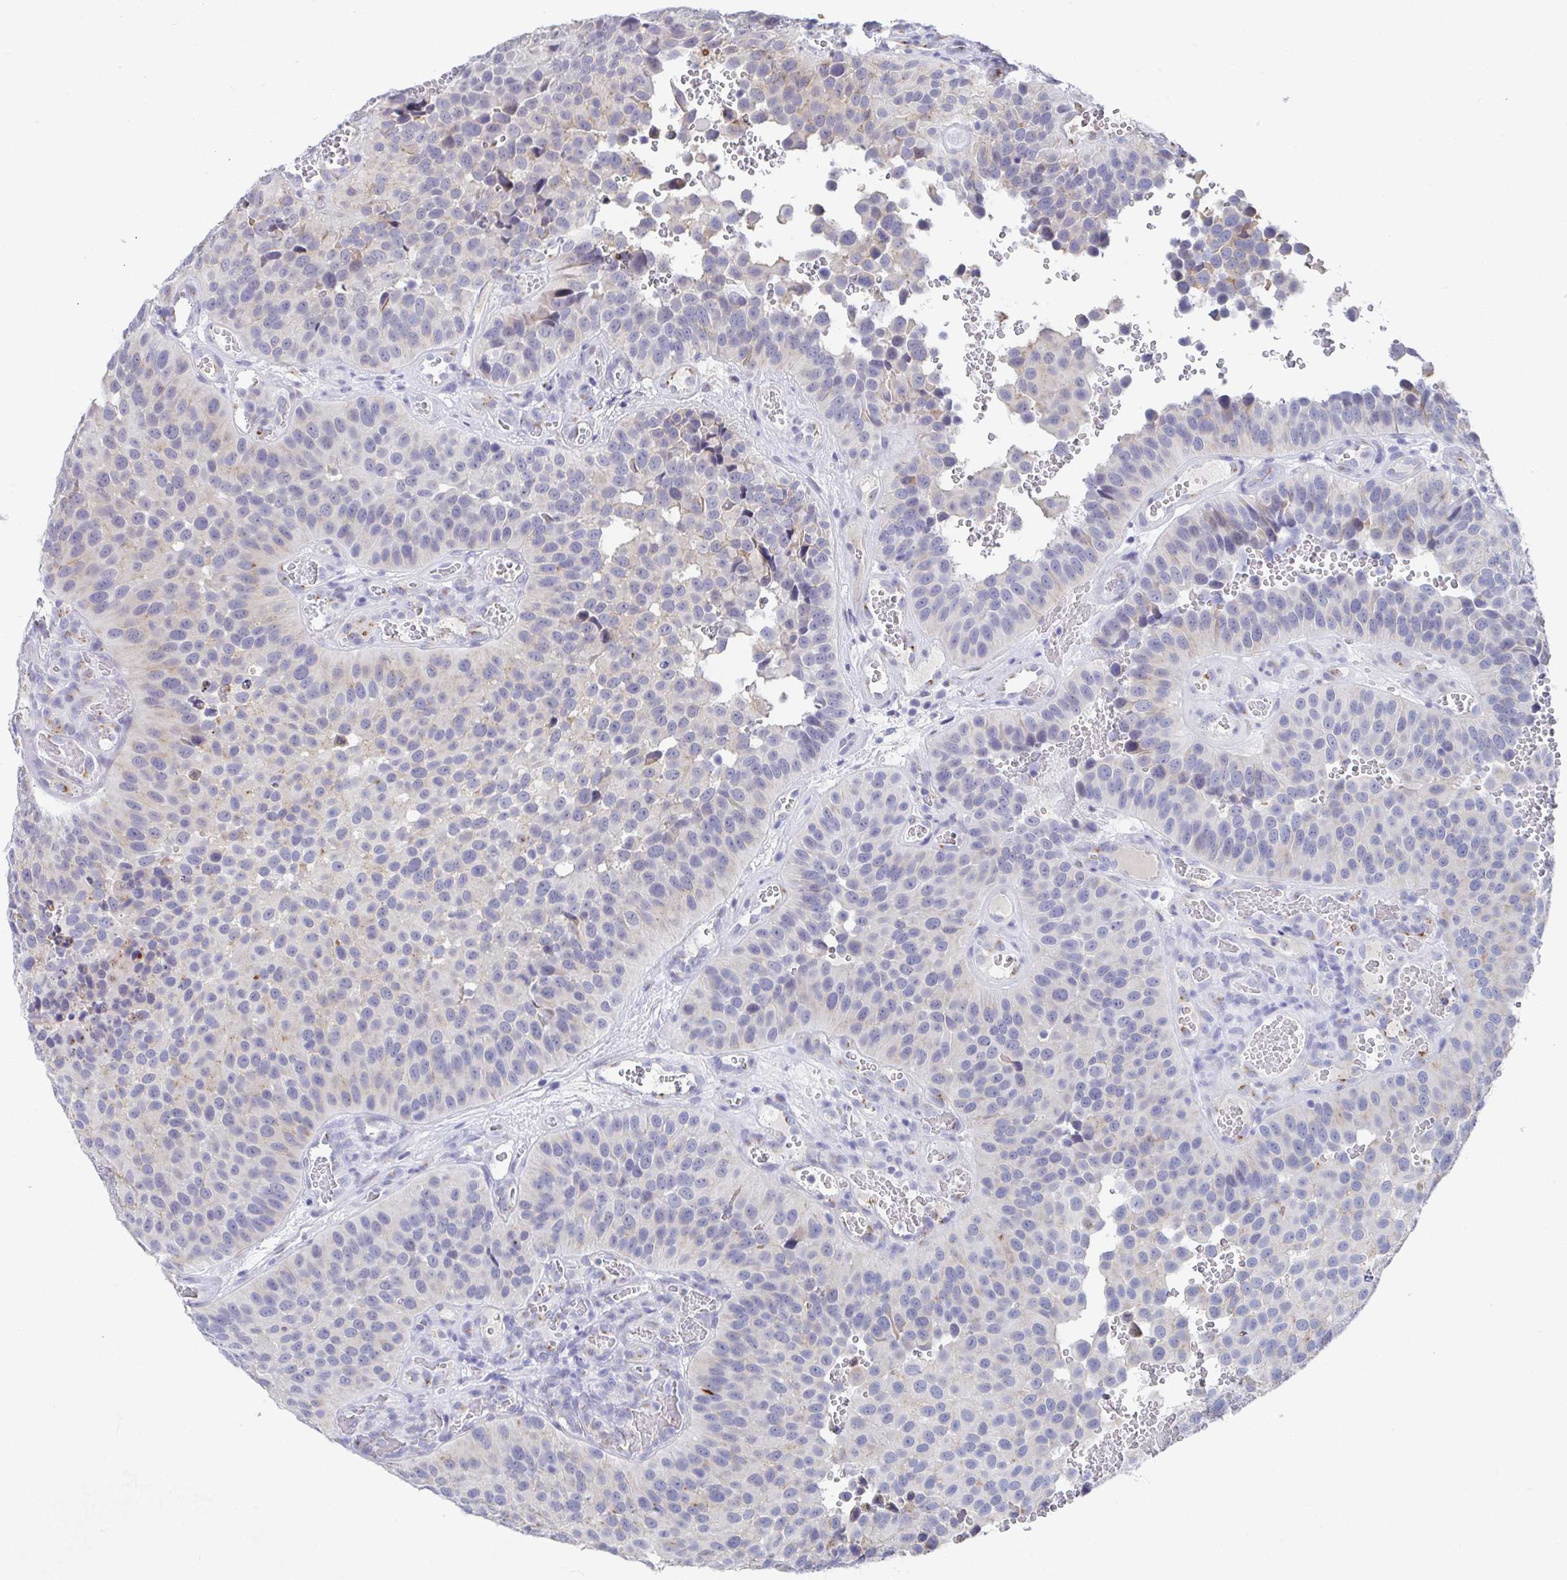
{"staining": {"intensity": "weak", "quantity": "<25%", "location": "cytoplasmic/membranous"}, "tissue": "urothelial cancer", "cell_type": "Tumor cells", "image_type": "cancer", "snomed": [{"axis": "morphology", "description": "Urothelial carcinoma, Low grade"}, {"axis": "topography", "description": "Urinary bladder"}], "caption": "Protein analysis of low-grade urothelial carcinoma displays no significant positivity in tumor cells.", "gene": "TAS2R39", "patient": {"sex": "male", "age": 76}}